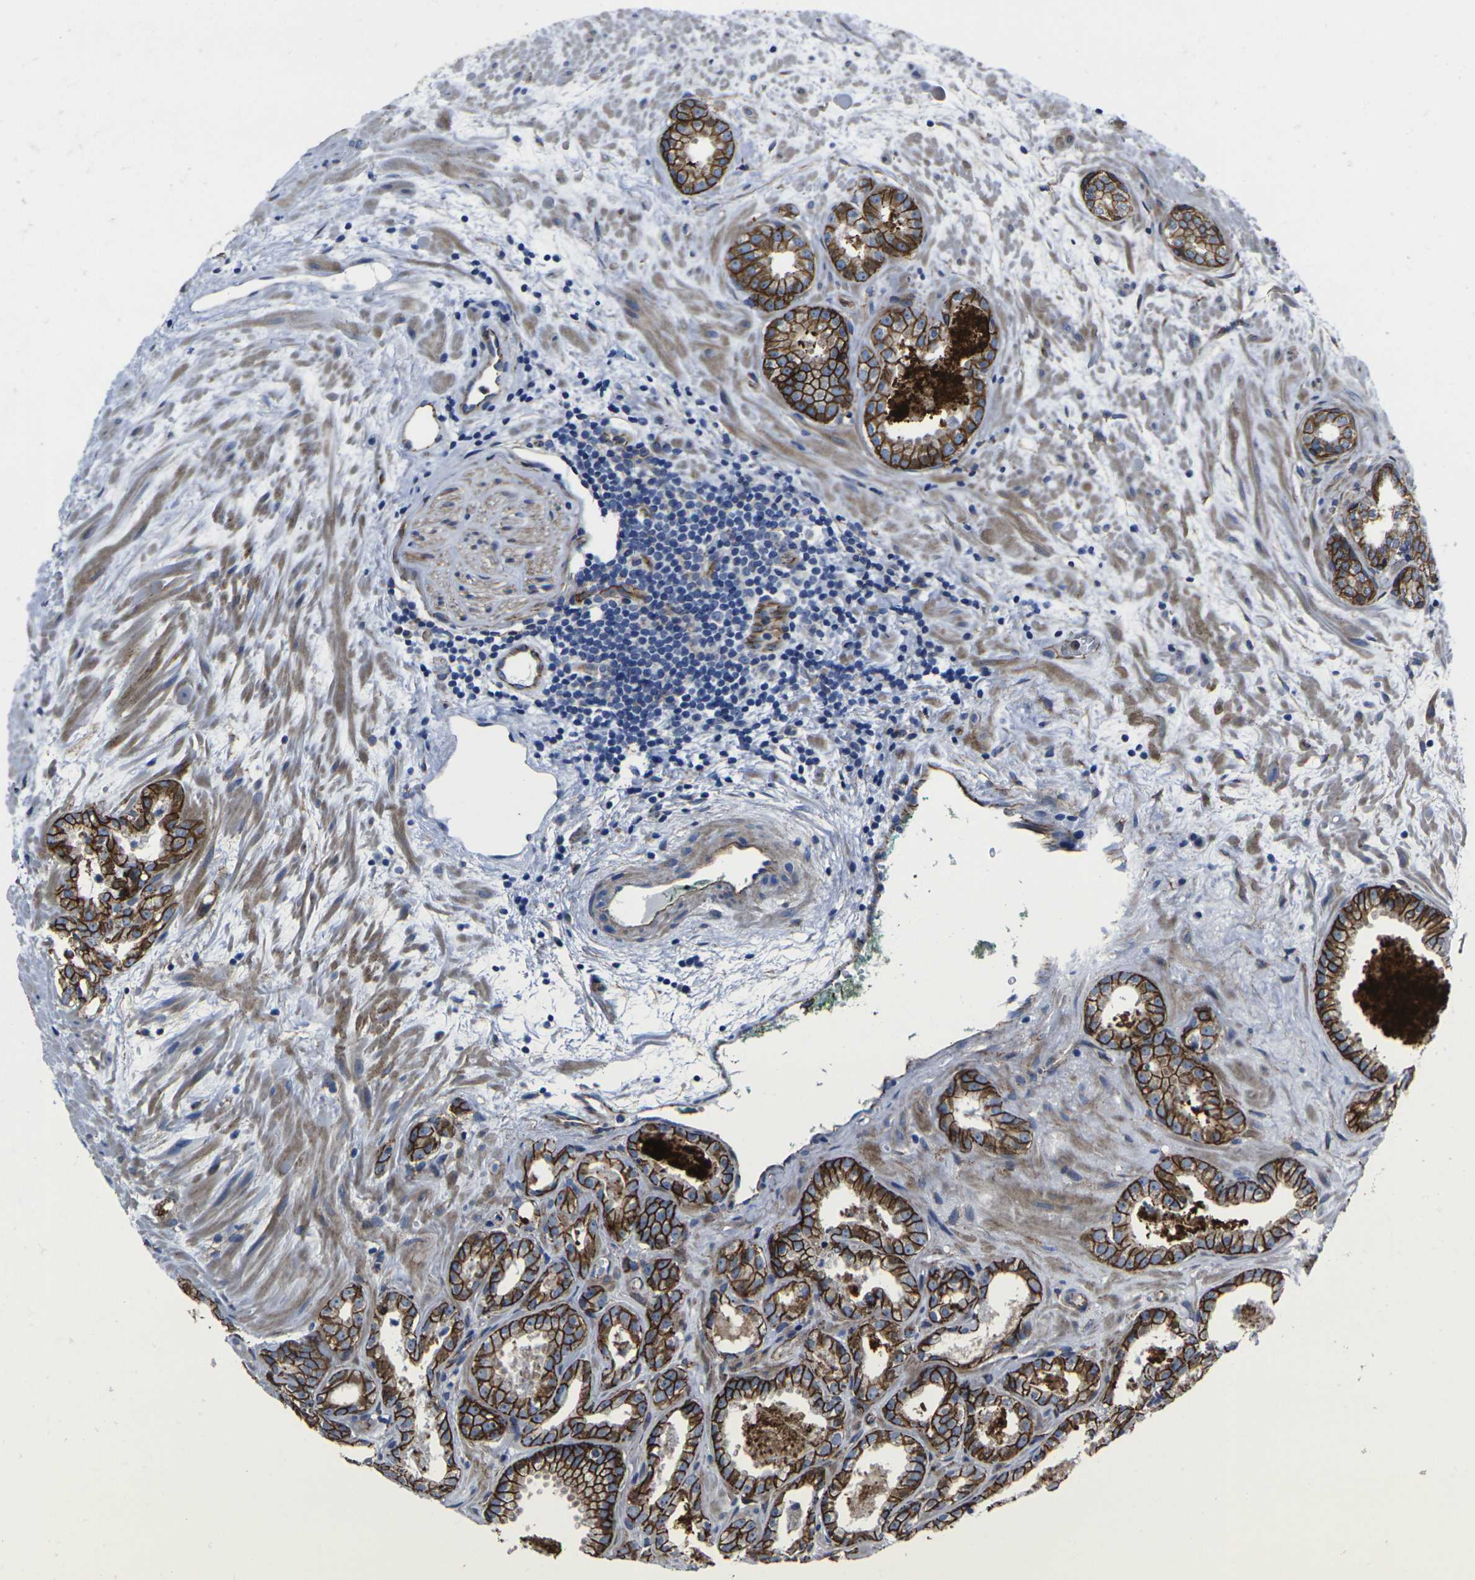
{"staining": {"intensity": "strong", "quantity": ">75%", "location": "cytoplasmic/membranous"}, "tissue": "prostate cancer", "cell_type": "Tumor cells", "image_type": "cancer", "snomed": [{"axis": "morphology", "description": "Adenocarcinoma, Low grade"}, {"axis": "topography", "description": "Prostate"}], "caption": "Immunohistochemical staining of low-grade adenocarcinoma (prostate) displays high levels of strong cytoplasmic/membranous protein staining in about >75% of tumor cells.", "gene": "NUMB", "patient": {"sex": "male", "age": 58}}